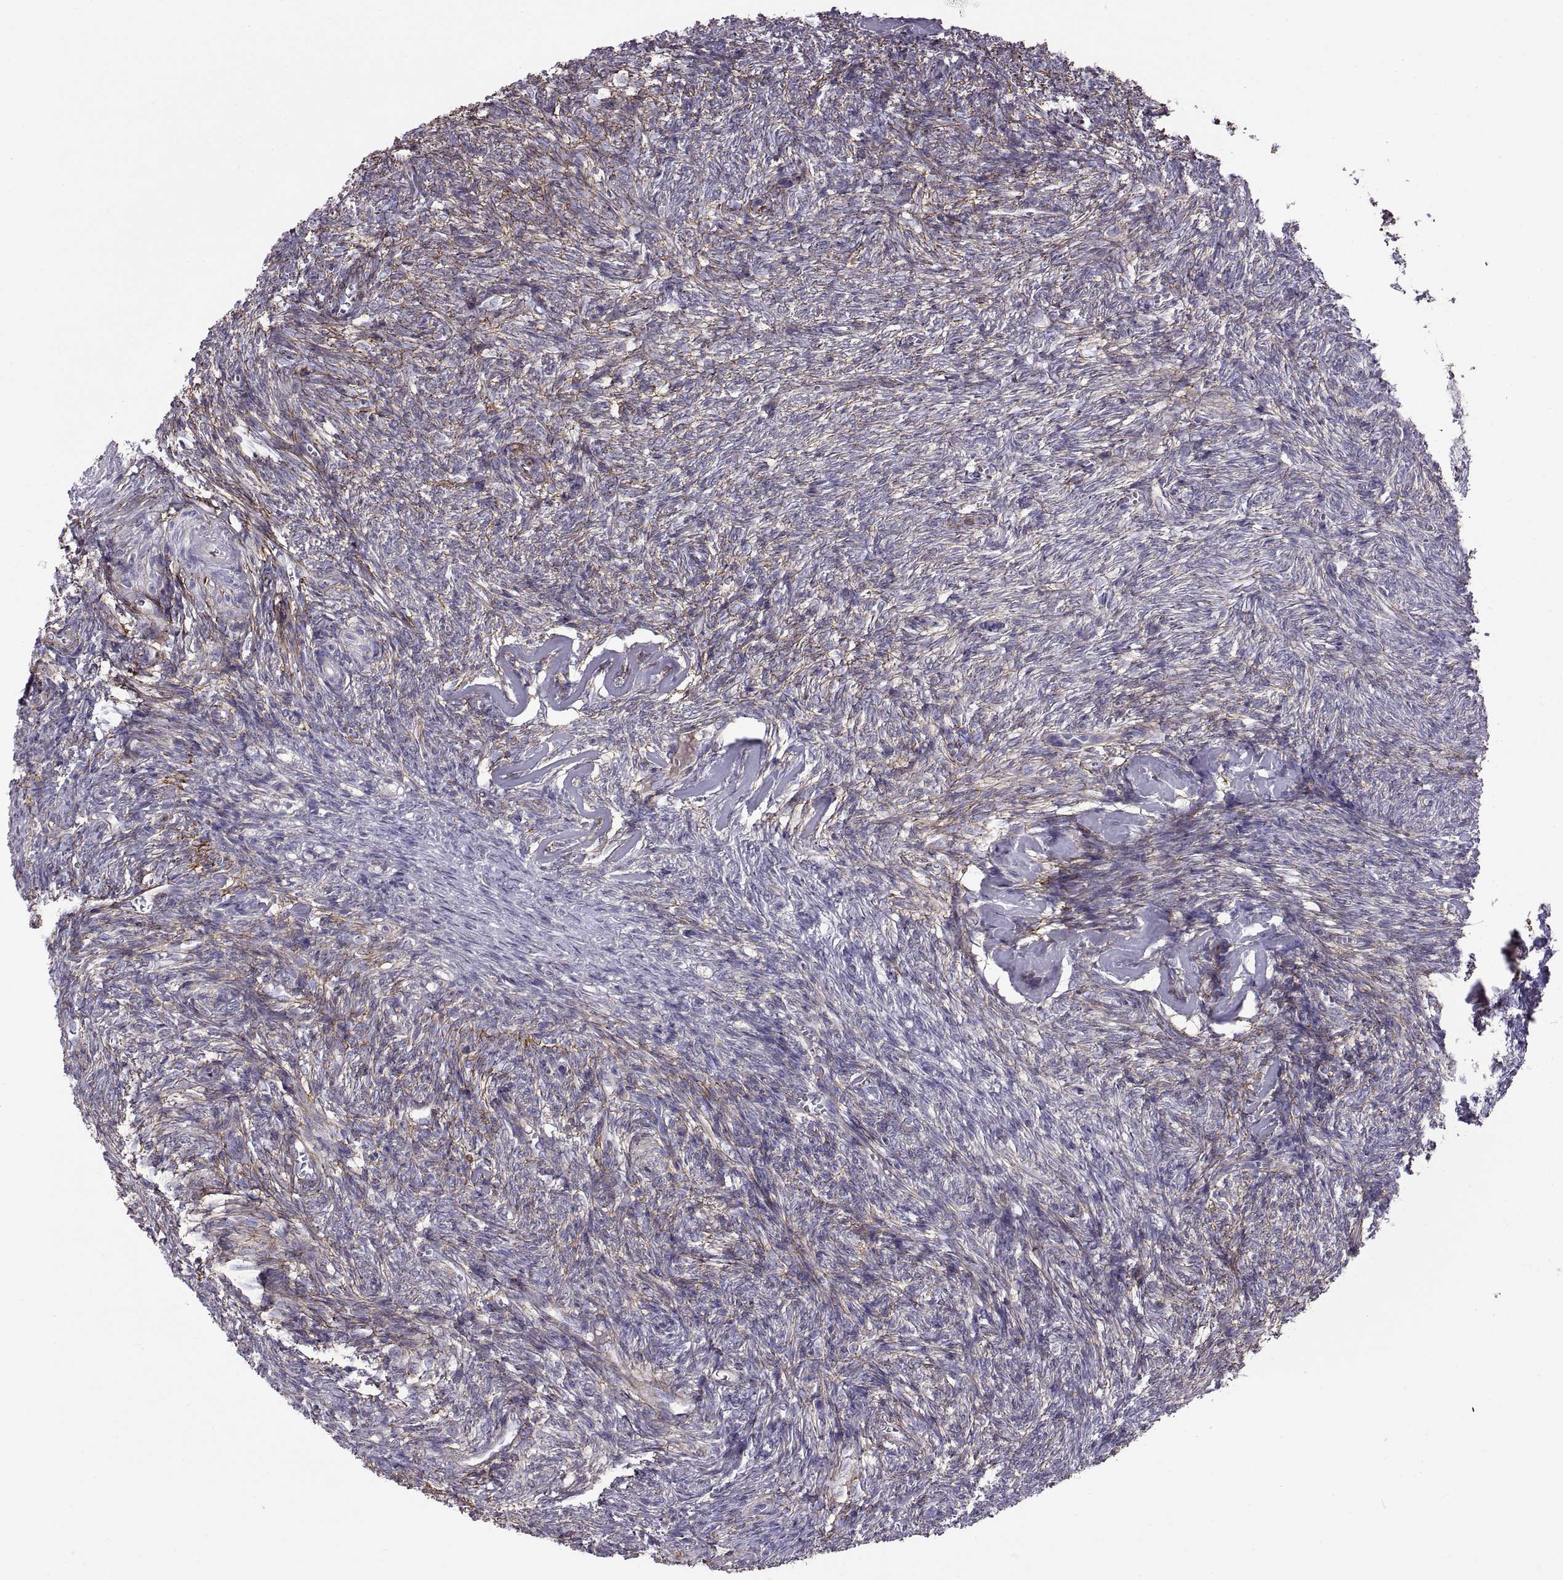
{"staining": {"intensity": "strong", "quantity": "25%-75%", "location": "cytoplasmic/membranous"}, "tissue": "ovary", "cell_type": "Follicle cells", "image_type": "normal", "snomed": [{"axis": "morphology", "description": "Normal tissue, NOS"}, {"axis": "topography", "description": "Ovary"}], "caption": "Strong cytoplasmic/membranous staining for a protein is appreciated in approximately 25%-75% of follicle cells of benign ovary using immunohistochemistry (IHC).", "gene": "EMILIN2", "patient": {"sex": "female", "age": 43}}